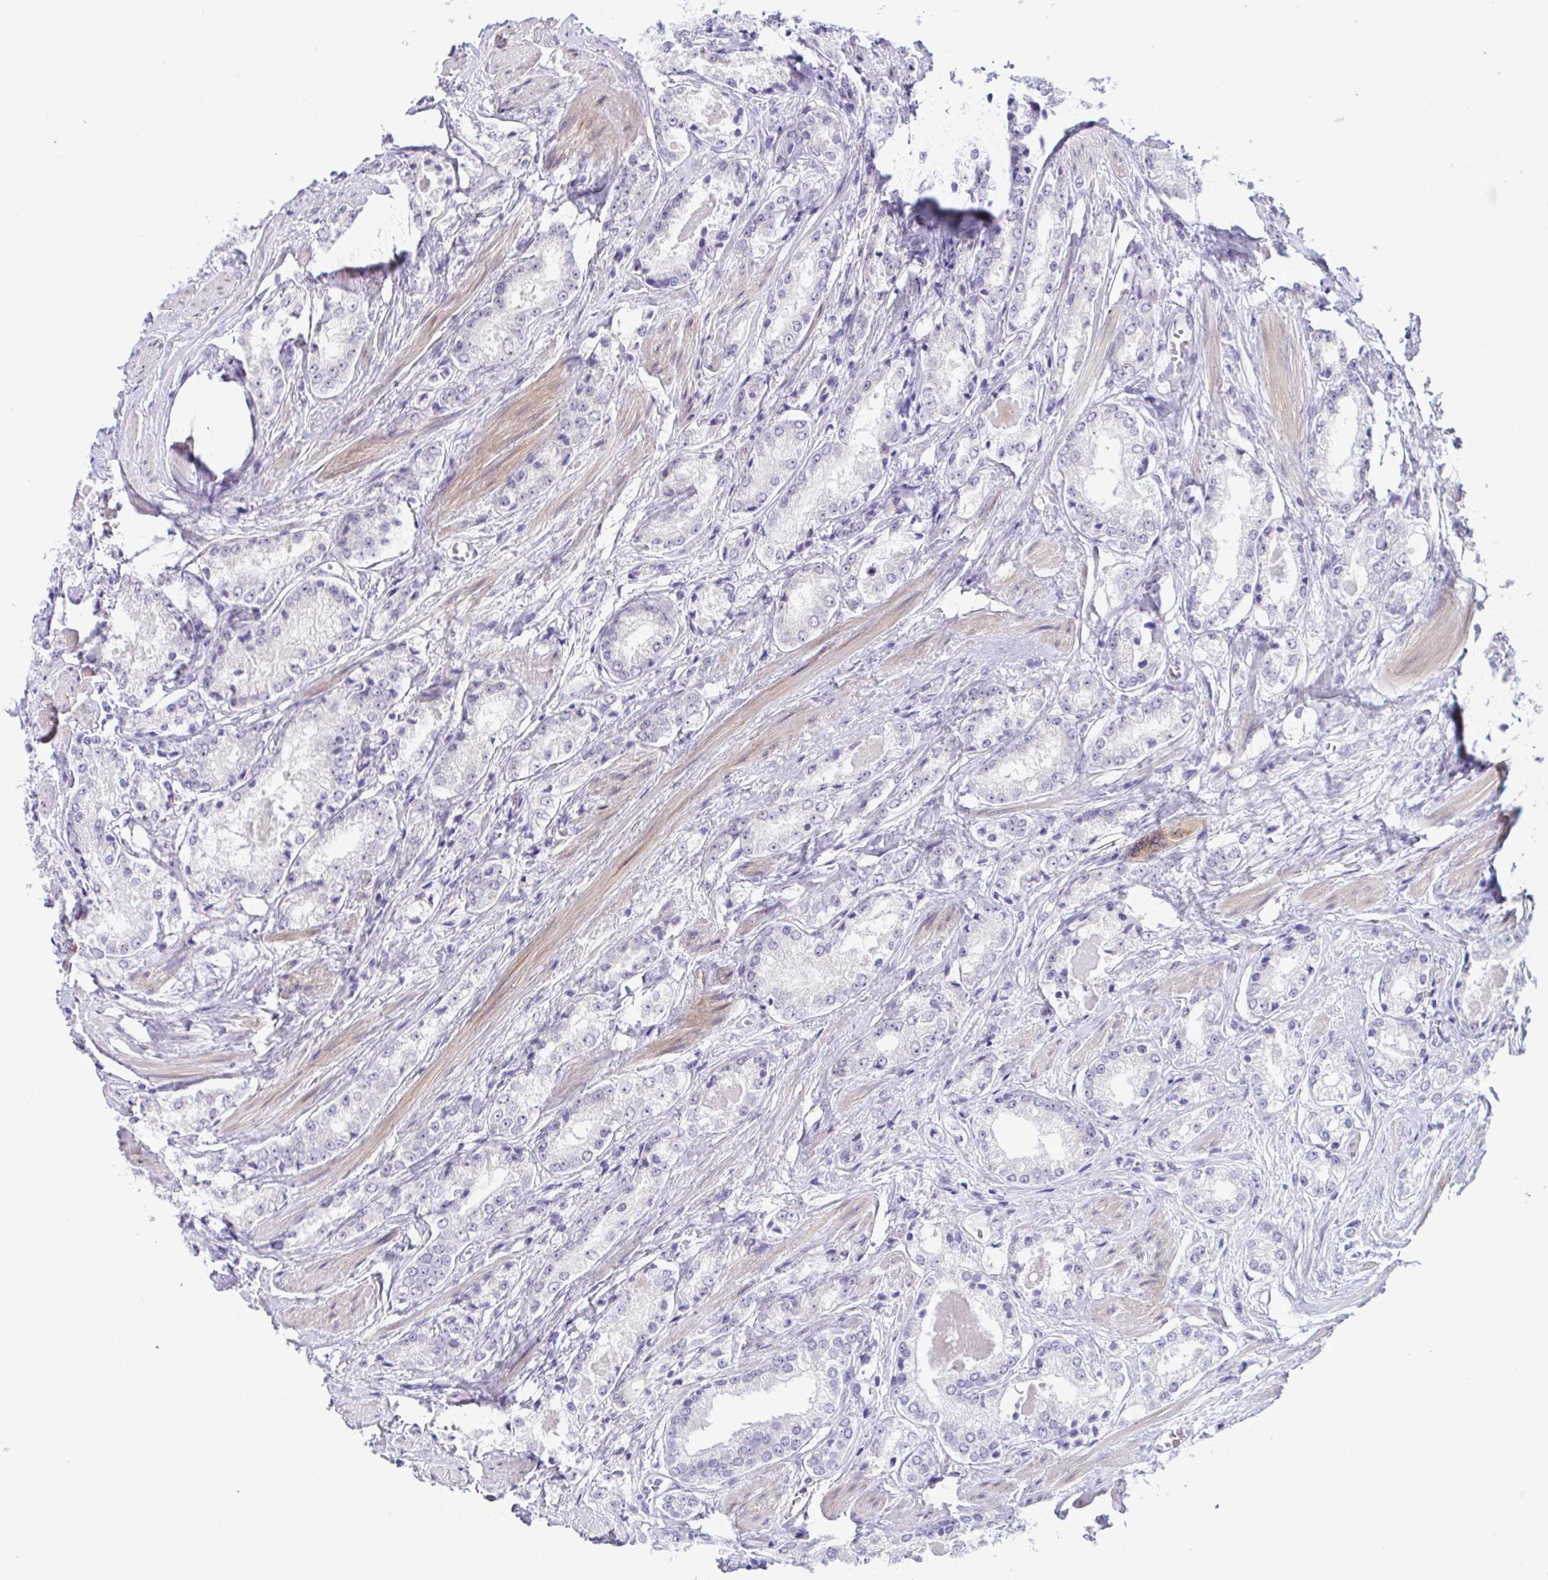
{"staining": {"intensity": "negative", "quantity": "none", "location": "none"}, "tissue": "prostate cancer", "cell_type": "Tumor cells", "image_type": "cancer", "snomed": [{"axis": "morphology", "description": "Adenocarcinoma, NOS"}, {"axis": "morphology", "description": "Adenocarcinoma, Low grade"}, {"axis": "topography", "description": "Prostate"}], "caption": "Image shows no significant protein positivity in tumor cells of prostate cancer (adenocarcinoma).", "gene": "USP35", "patient": {"sex": "male", "age": 68}}